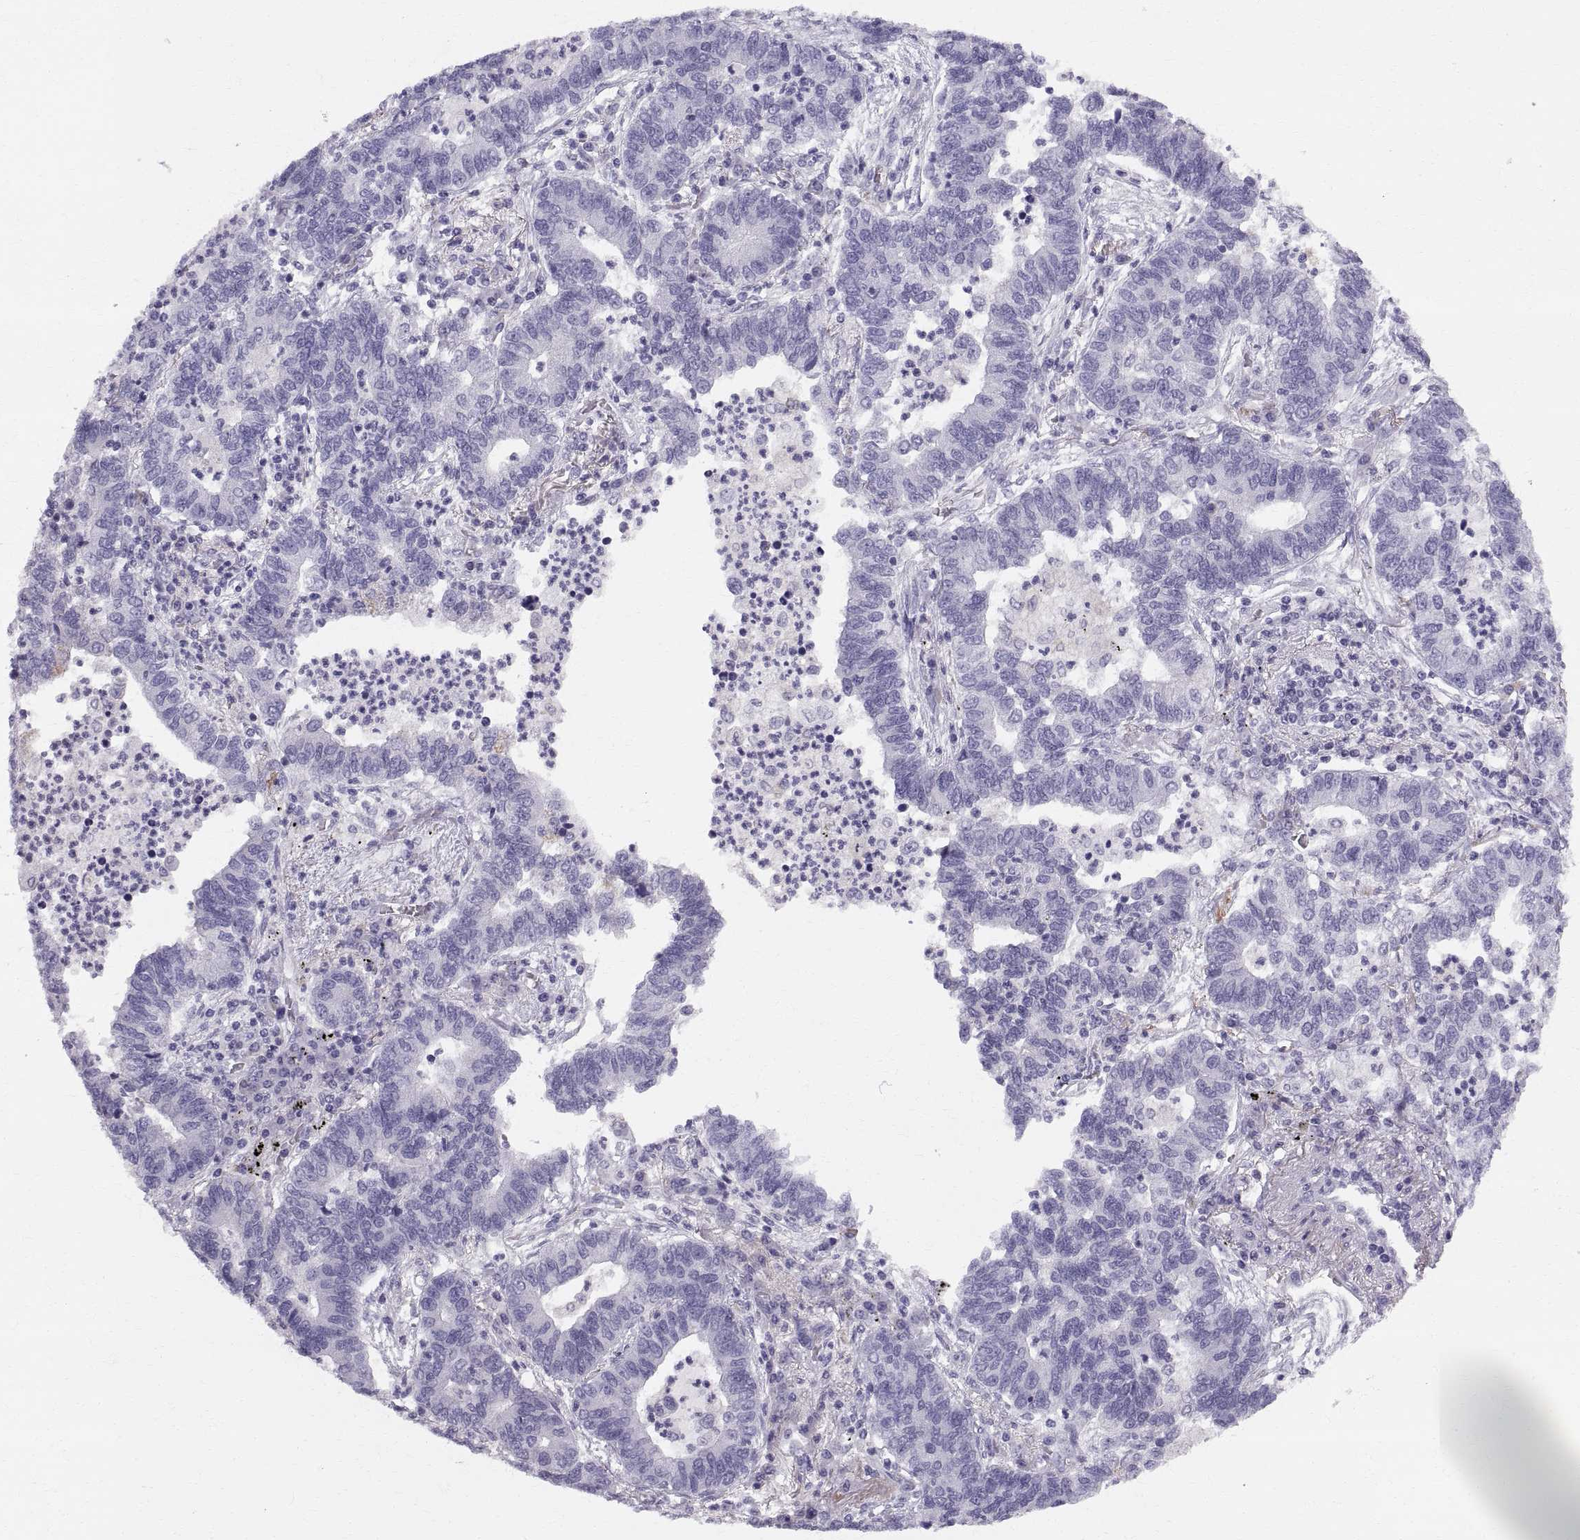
{"staining": {"intensity": "negative", "quantity": "none", "location": "none"}, "tissue": "lung cancer", "cell_type": "Tumor cells", "image_type": "cancer", "snomed": [{"axis": "morphology", "description": "Adenocarcinoma, NOS"}, {"axis": "topography", "description": "Lung"}], "caption": "Image shows no protein staining in tumor cells of lung cancer (adenocarcinoma) tissue.", "gene": "SLC22A6", "patient": {"sex": "female", "age": 57}}